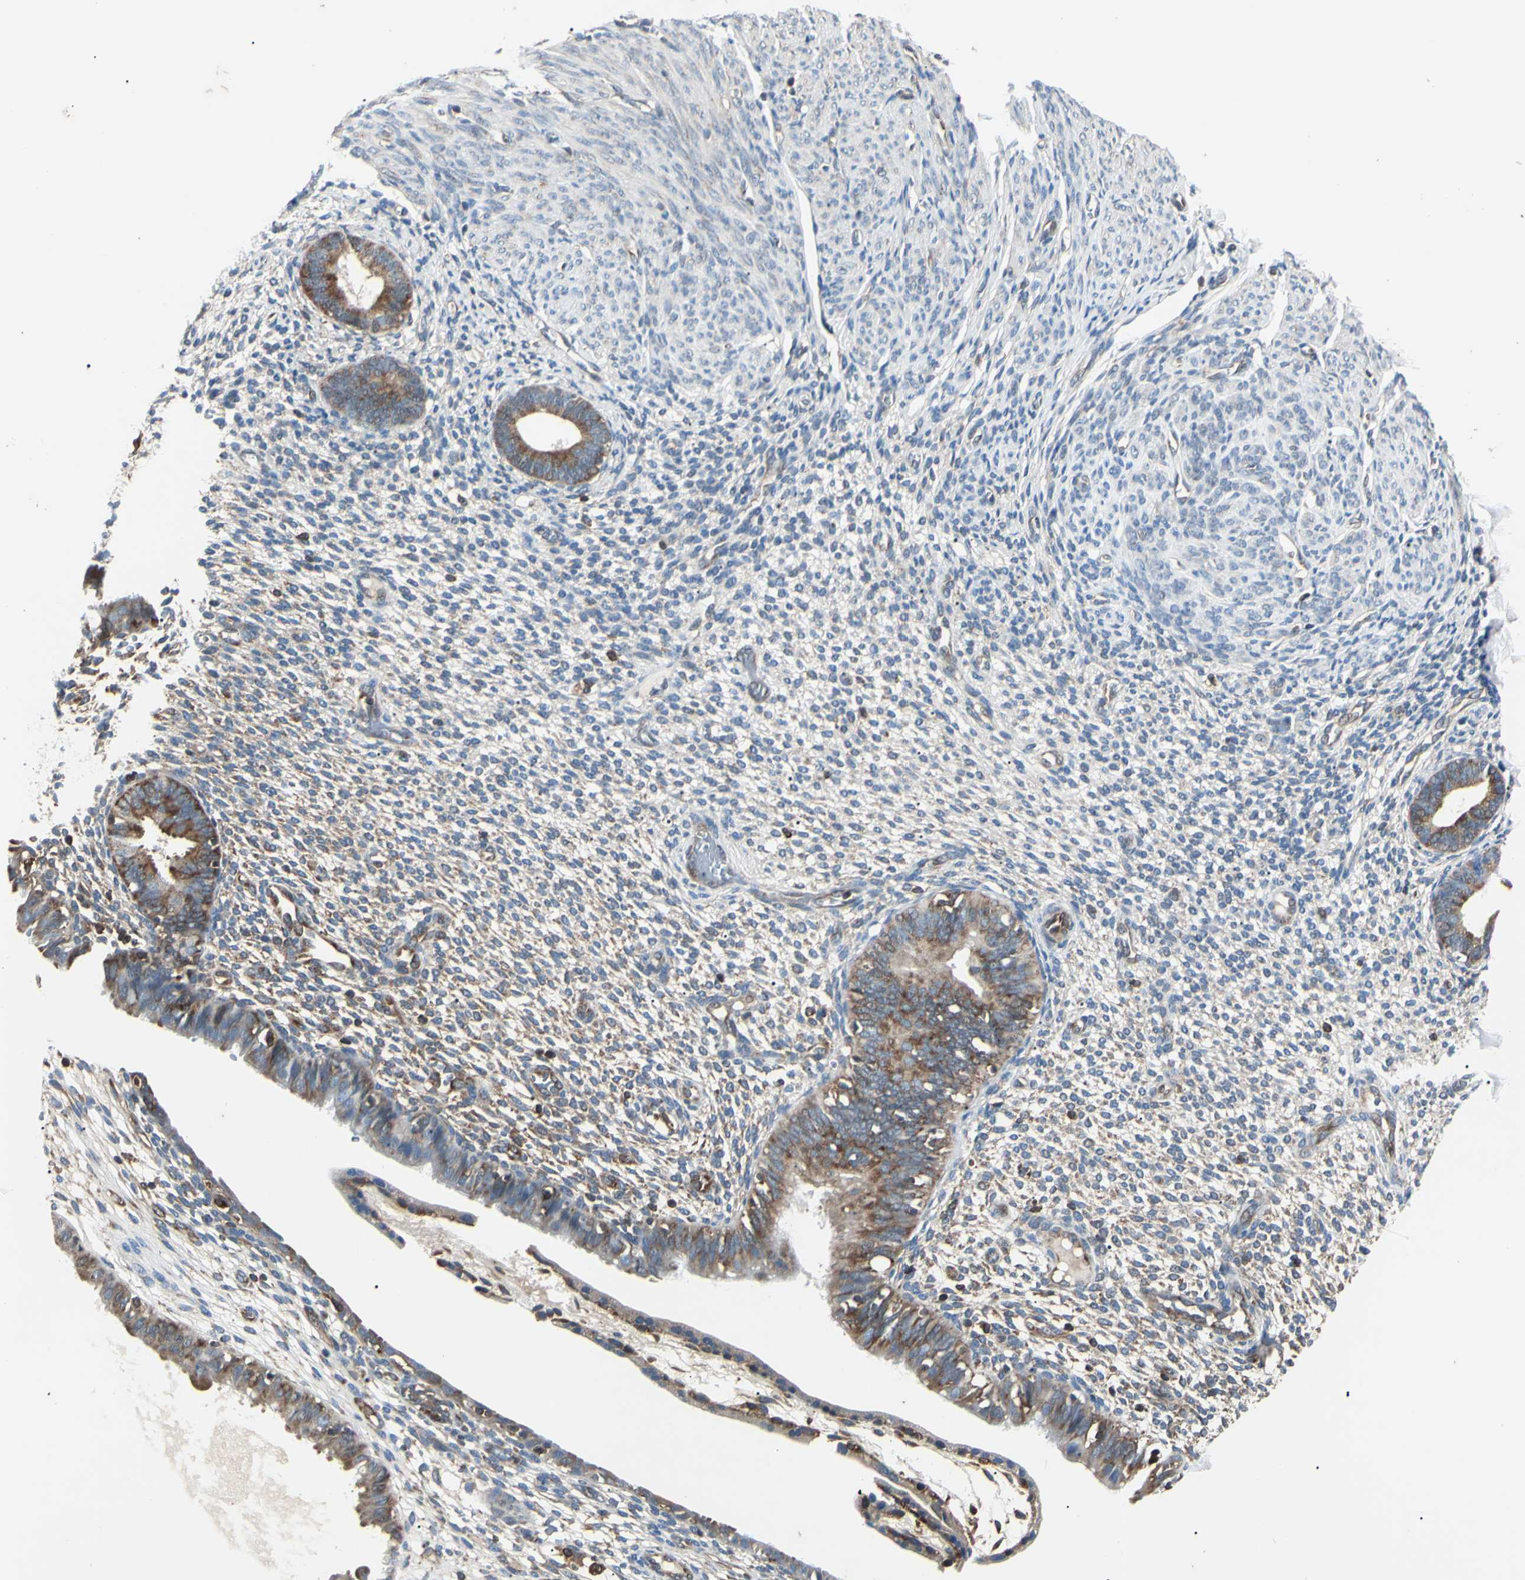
{"staining": {"intensity": "weak", "quantity": "<25%", "location": "cytoplasmic/membranous"}, "tissue": "endometrium", "cell_type": "Cells in endometrial stroma", "image_type": "normal", "snomed": [{"axis": "morphology", "description": "Normal tissue, NOS"}, {"axis": "topography", "description": "Endometrium"}], "caption": "Cells in endometrial stroma are negative for brown protein staining in unremarkable endometrium. (DAB (3,3'-diaminobenzidine) immunohistochemistry, high magnification).", "gene": "MAPRE1", "patient": {"sex": "female", "age": 61}}